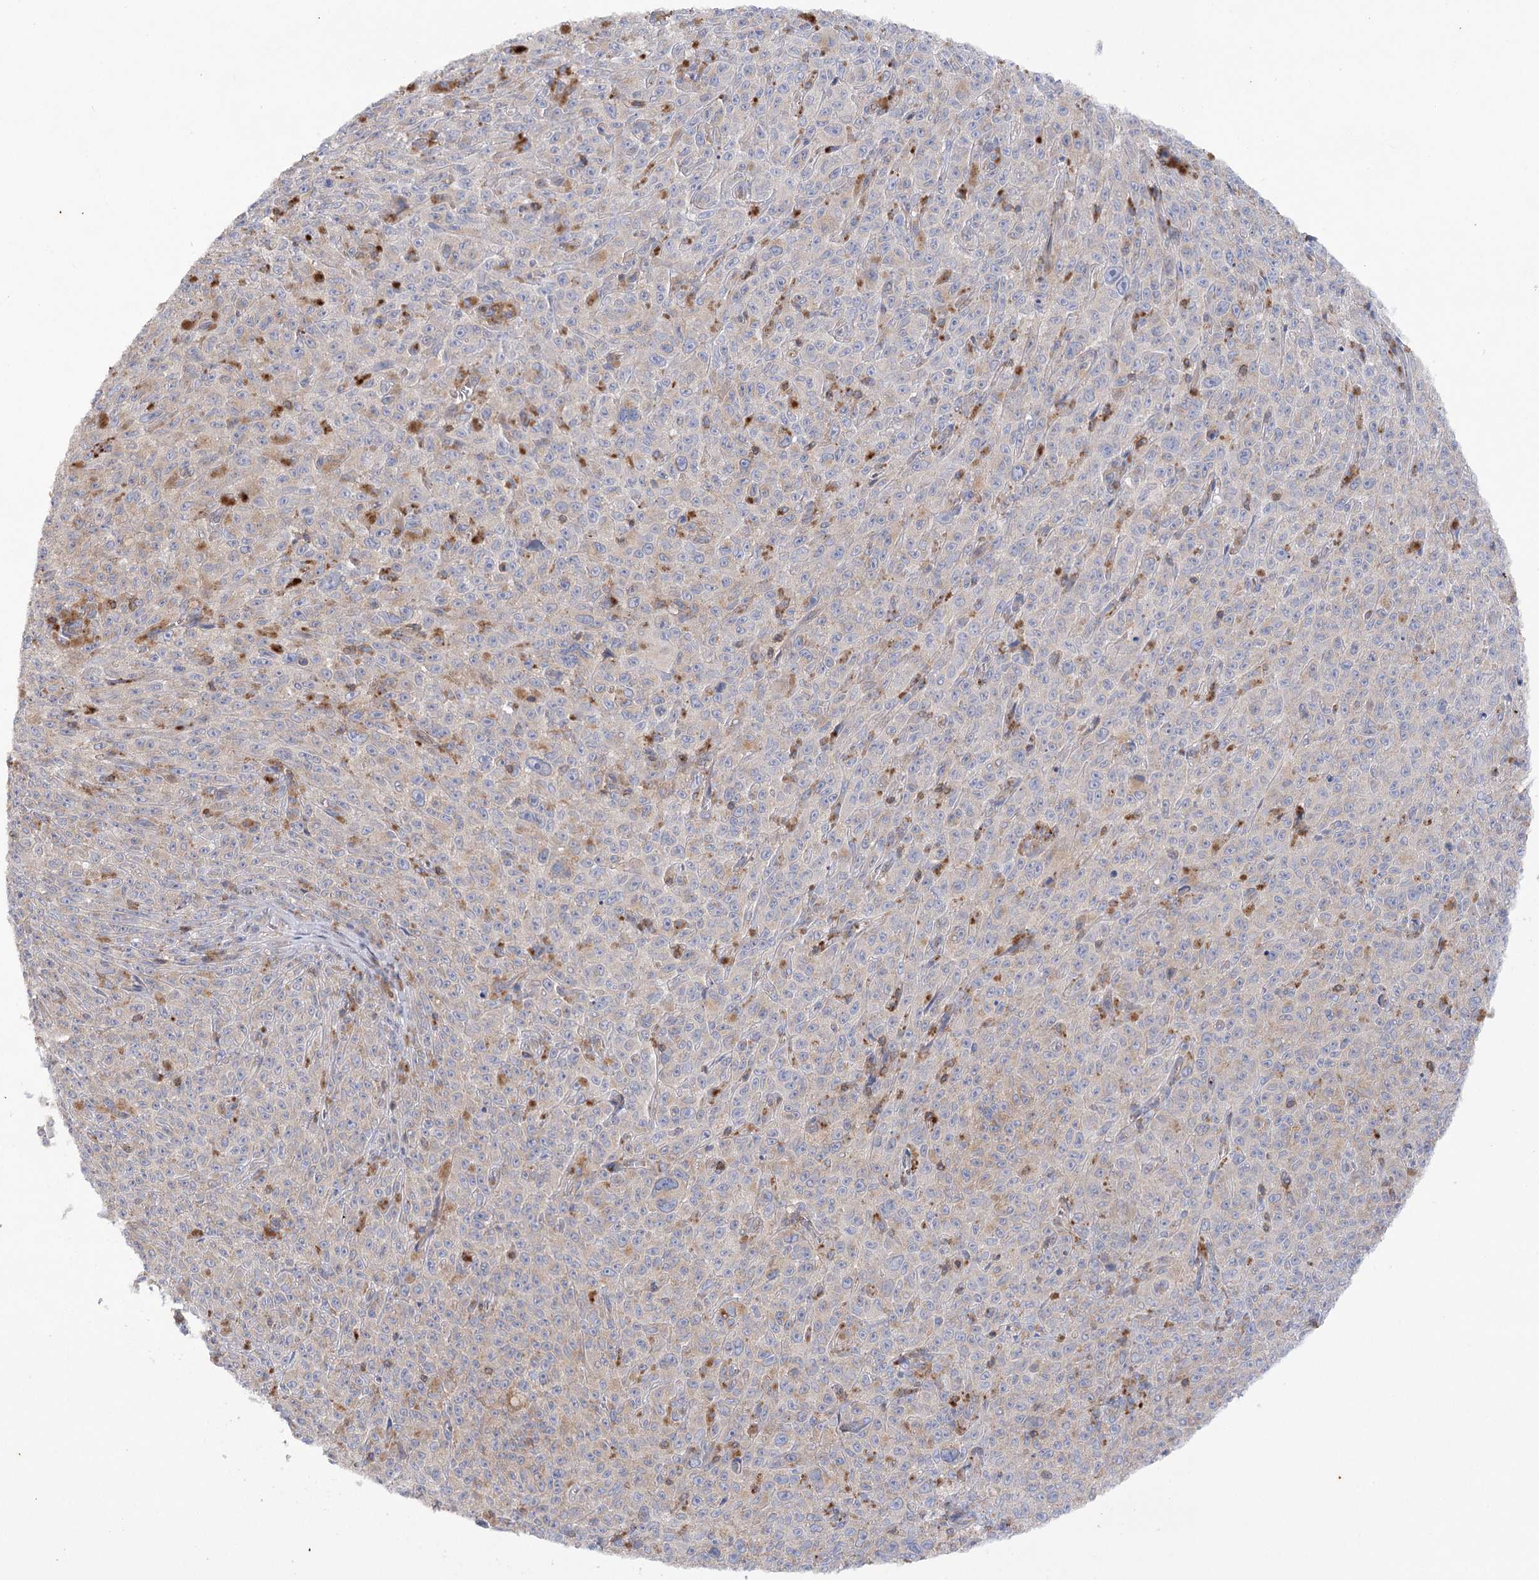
{"staining": {"intensity": "negative", "quantity": "none", "location": "none"}, "tissue": "melanoma", "cell_type": "Tumor cells", "image_type": "cancer", "snomed": [{"axis": "morphology", "description": "Malignant melanoma, NOS"}, {"axis": "topography", "description": "Skin"}], "caption": "Immunohistochemistry (IHC) histopathology image of melanoma stained for a protein (brown), which displays no staining in tumor cells.", "gene": "VPS37B", "patient": {"sex": "female", "age": 82}}